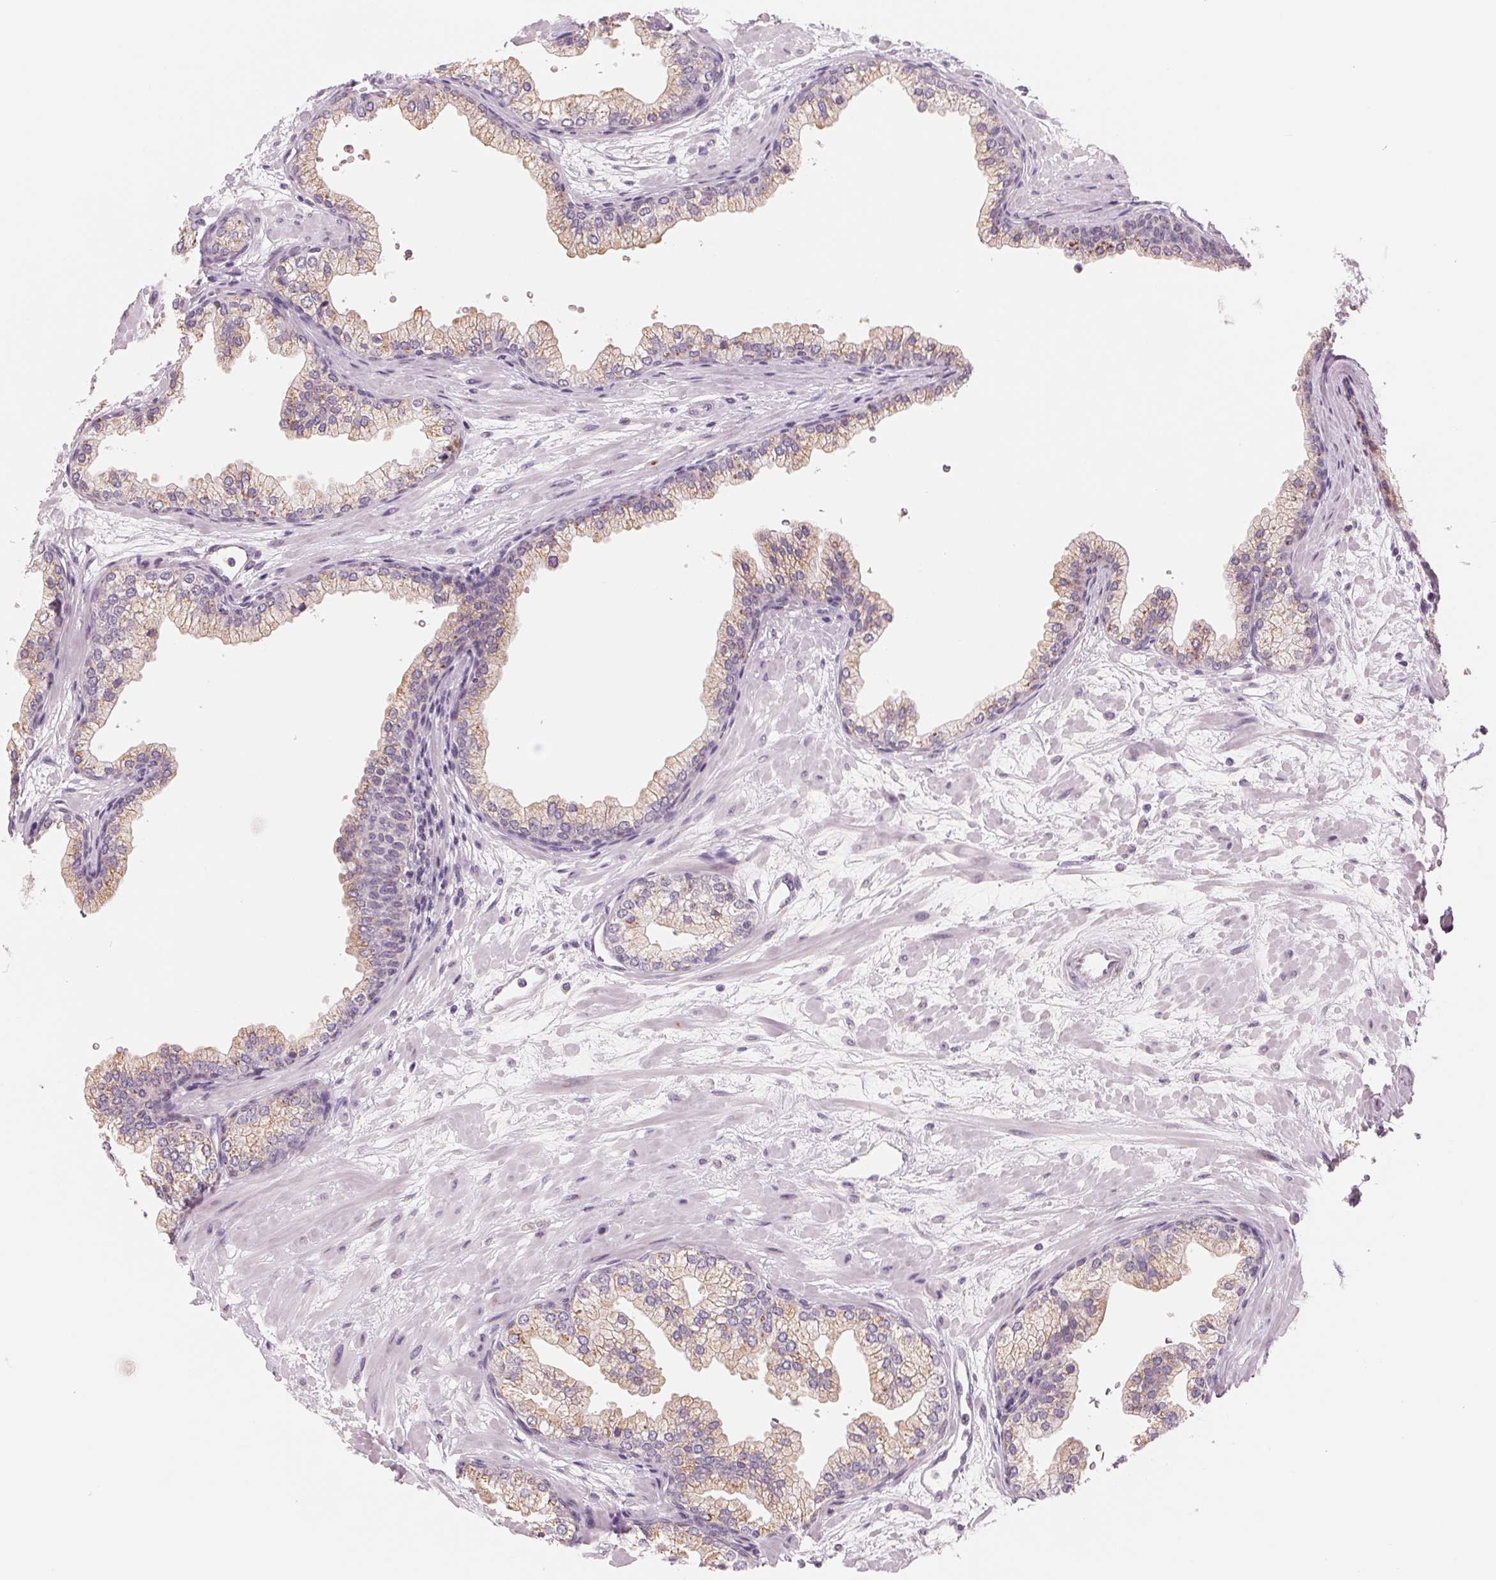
{"staining": {"intensity": "moderate", "quantity": "25%-75%", "location": "cytoplasmic/membranous"}, "tissue": "prostate", "cell_type": "Glandular cells", "image_type": "normal", "snomed": [{"axis": "morphology", "description": "Normal tissue, NOS"}, {"axis": "topography", "description": "Prostate"}, {"axis": "topography", "description": "Peripheral nerve tissue"}], "caption": "Immunohistochemistry (IHC) (DAB) staining of benign prostate demonstrates moderate cytoplasmic/membranous protein positivity in about 25%-75% of glandular cells.", "gene": "IL9R", "patient": {"sex": "male", "age": 61}}